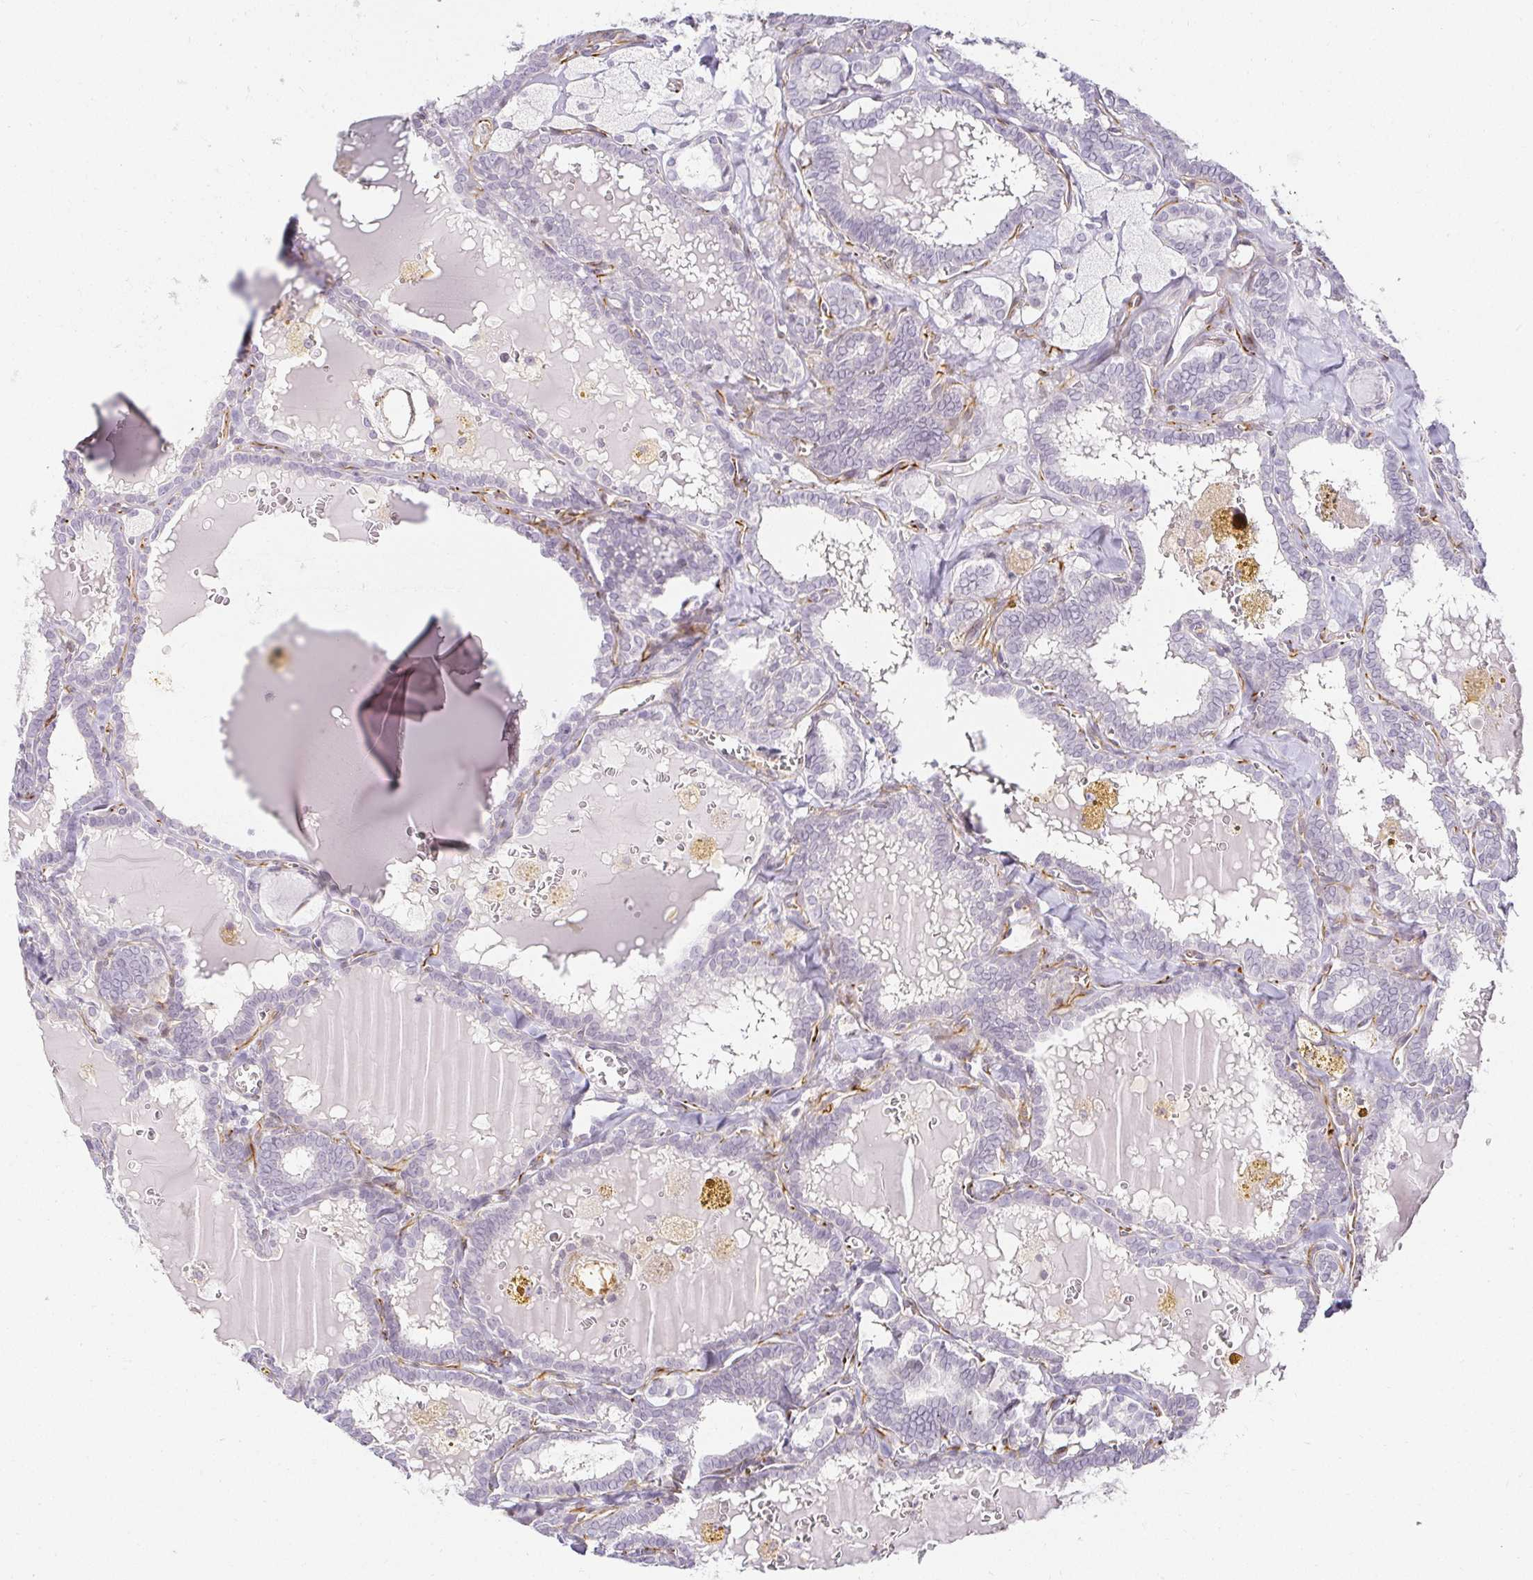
{"staining": {"intensity": "negative", "quantity": "none", "location": "none"}, "tissue": "thyroid cancer", "cell_type": "Tumor cells", "image_type": "cancer", "snomed": [{"axis": "morphology", "description": "Papillary adenocarcinoma, NOS"}, {"axis": "topography", "description": "Thyroid gland"}], "caption": "This micrograph is of papillary adenocarcinoma (thyroid) stained with immunohistochemistry (IHC) to label a protein in brown with the nuclei are counter-stained blue. There is no expression in tumor cells.", "gene": "ACAN", "patient": {"sex": "female", "age": 39}}